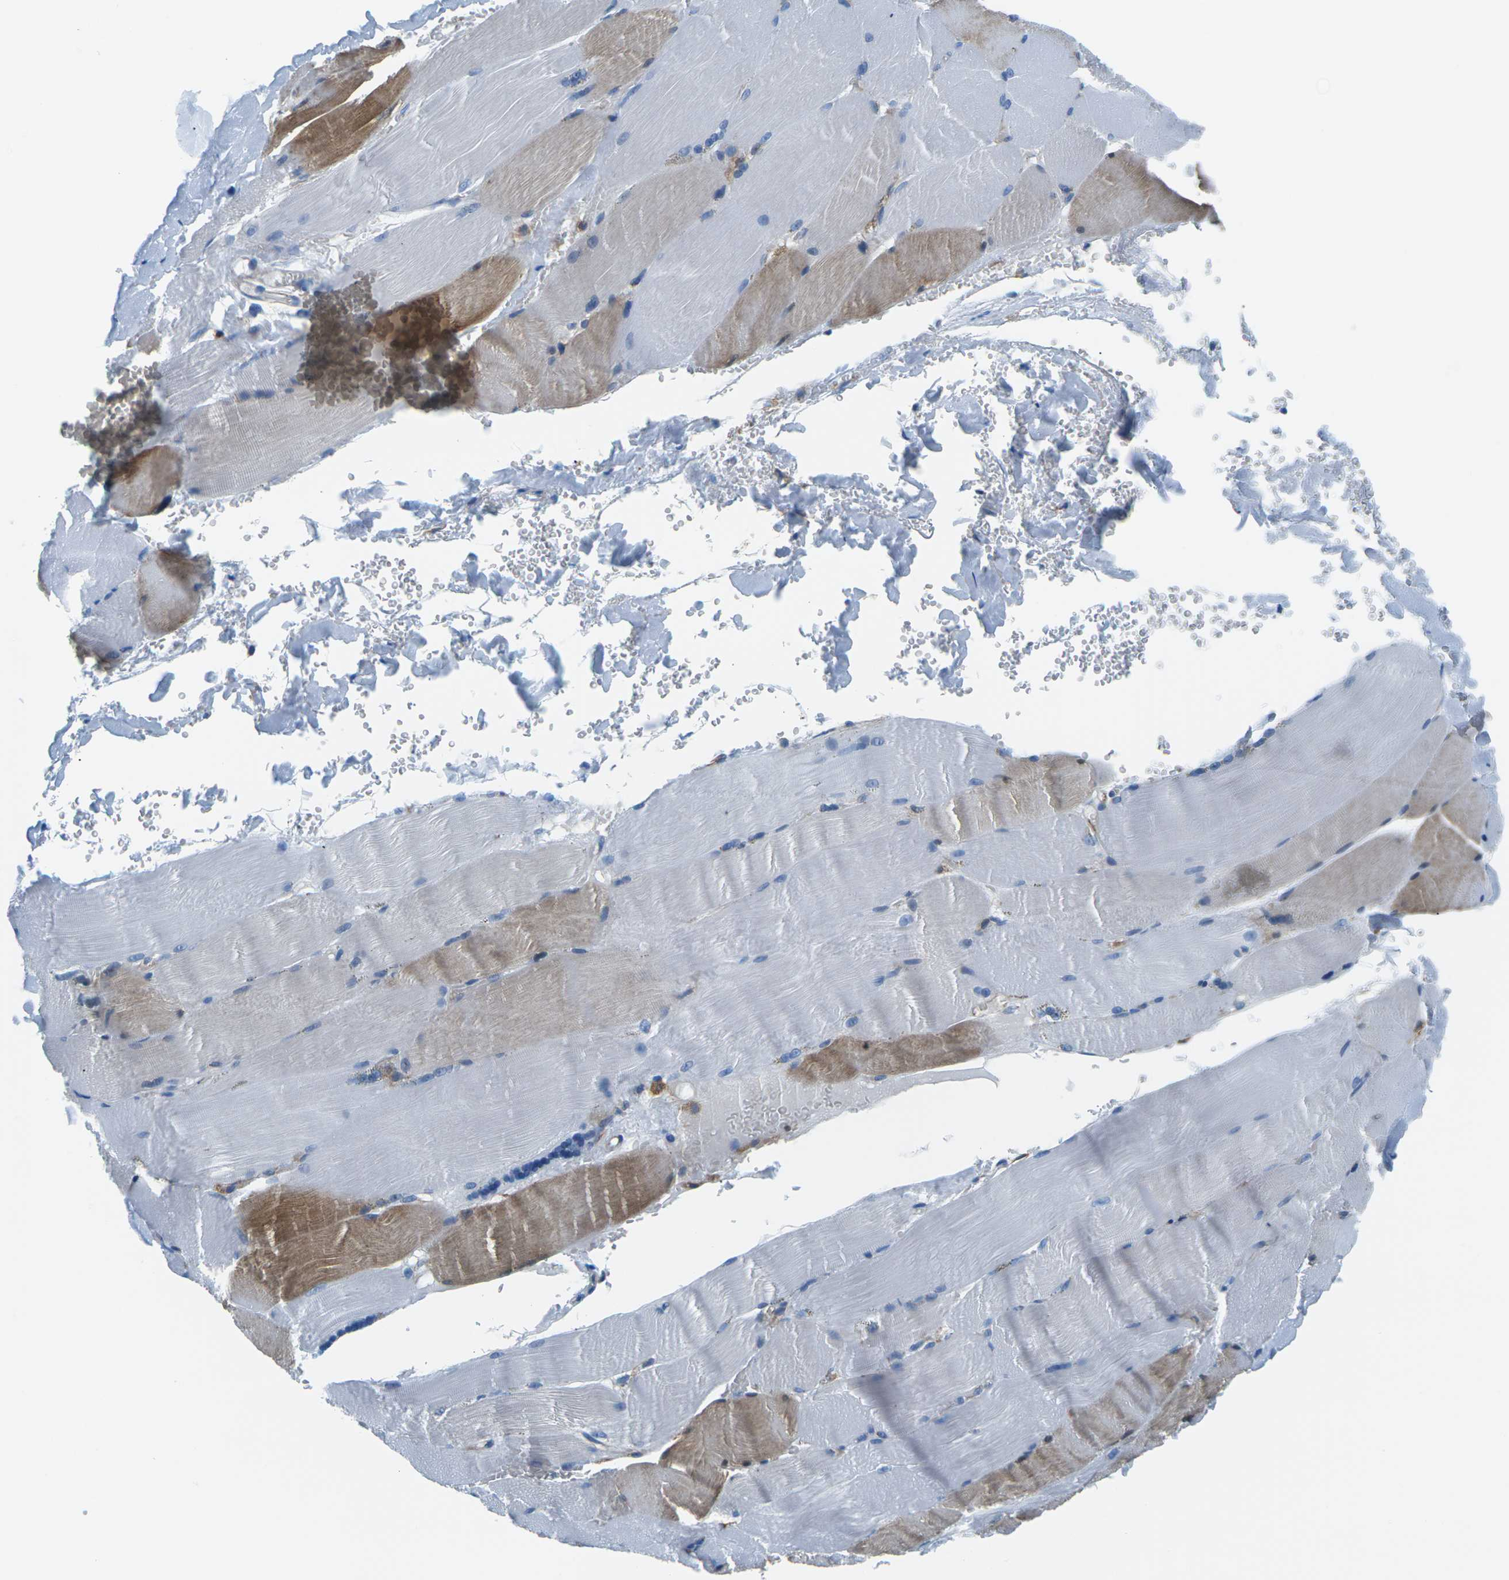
{"staining": {"intensity": "moderate", "quantity": "25%-75%", "location": "cytoplasmic/membranous"}, "tissue": "skeletal muscle", "cell_type": "Myocytes", "image_type": "normal", "snomed": [{"axis": "morphology", "description": "Normal tissue, NOS"}, {"axis": "topography", "description": "Skin"}, {"axis": "topography", "description": "Skeletal muscle"}], "caption": "Immunohistochemistry histopathology image of normal skeletal muscle: human skeletal muscle stained using immunohistochemistry exhibits medium levels of moderate protein expression localized specifically in the cytoplasmic/membranous of myocytes, appearing as a cytoplasmic/membranous brown color.", "gene": "SOCS4", "patient": {"sex": "male", "age": 83}}